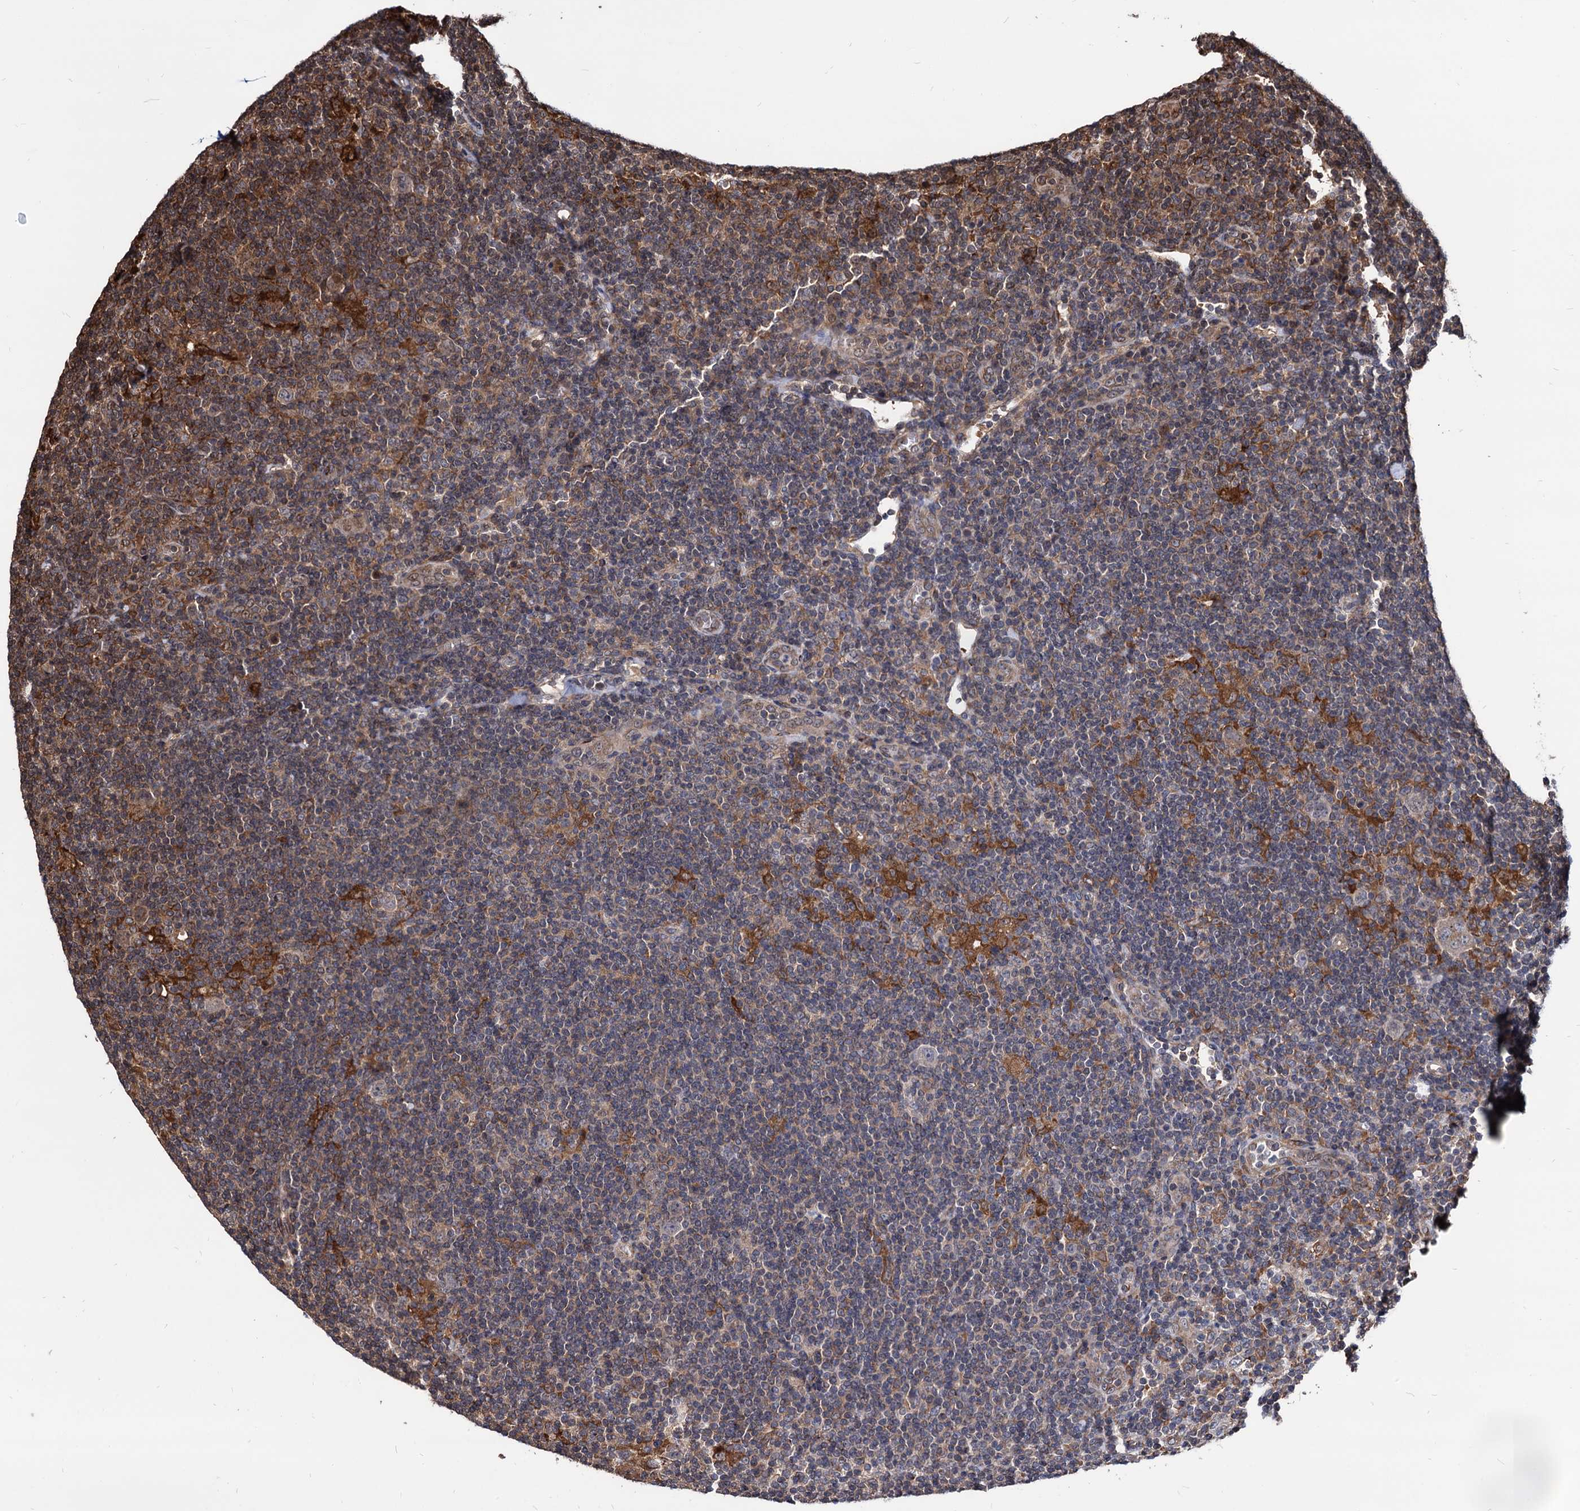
{"staining": {"intensity": "negative", "quantity": "none", "location": "none"}, "tissue": "lymphoma", "cell_type": "Tumor cells", "image_type": "cancer", "snomed": [{"axis": "morphology", "description": "Hodgkin's disease, NOS"}, {"axis": "topography", "description": "Lymph node"}], "caption": "Human Hodgkin's disease stained for a protein using immunohistochemistry exhibits no staining in tumor cells.", "gene": "ANKRD12", "patient": {"sex": "female", "age": 57}}